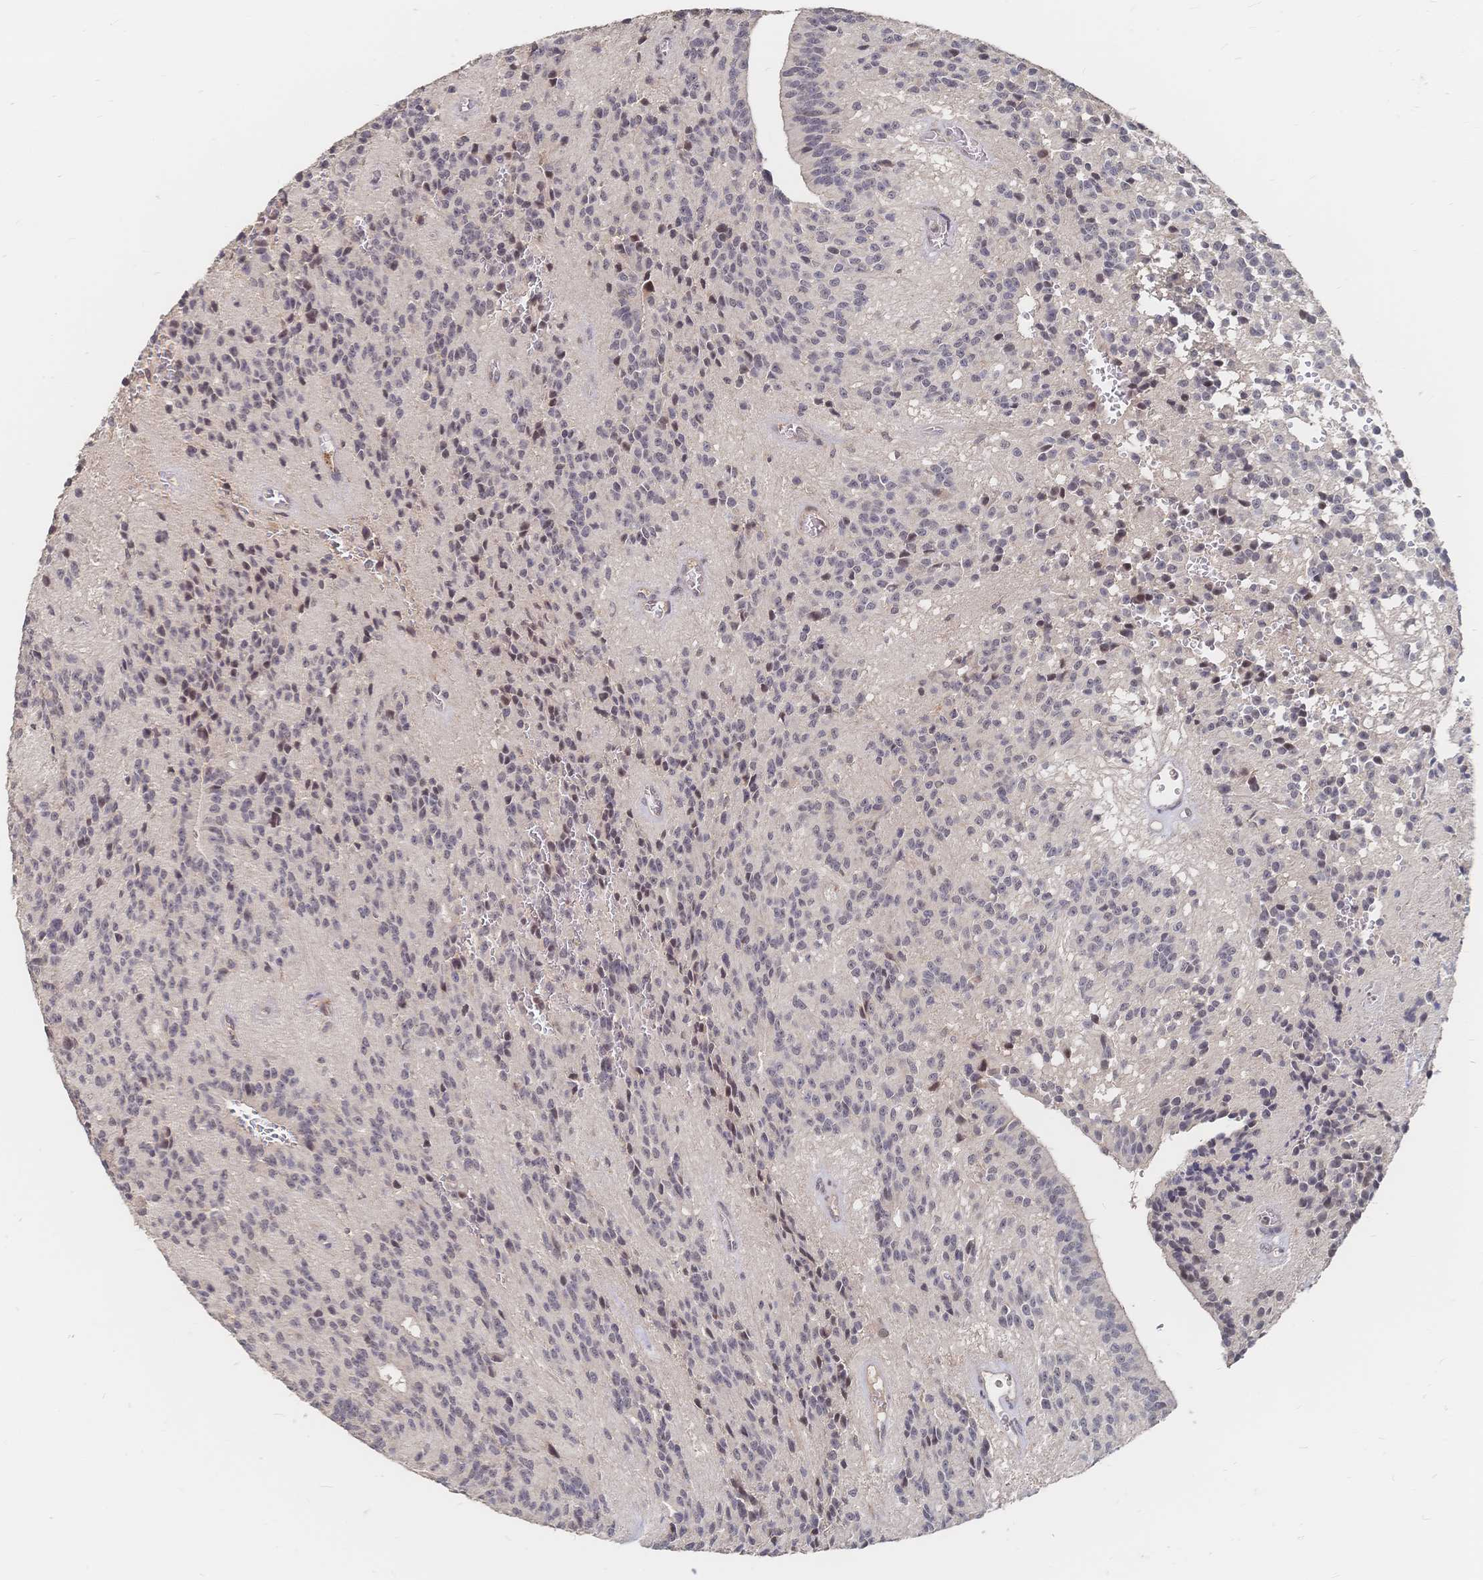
{"staining": {"intensity": "weak", "quantity": "<25%", "location": "nuclear"}, "tissue": "glioma", "cell_type": "Tumor cells", "image_type": "cancer", "snomed": [{"axis": "morphology", "description": "Glioma, malignant, Low grade"}, {"axis": "topography", "description": "Brain"}], "caption": "Immunohistochemistry (IHC) image of human malignant glioma (low-grade) stained for a protein (brown), which displays no staining in tumor cells.", "gene": "LRP5", "patient": {"sex": "male", "age": 31}}